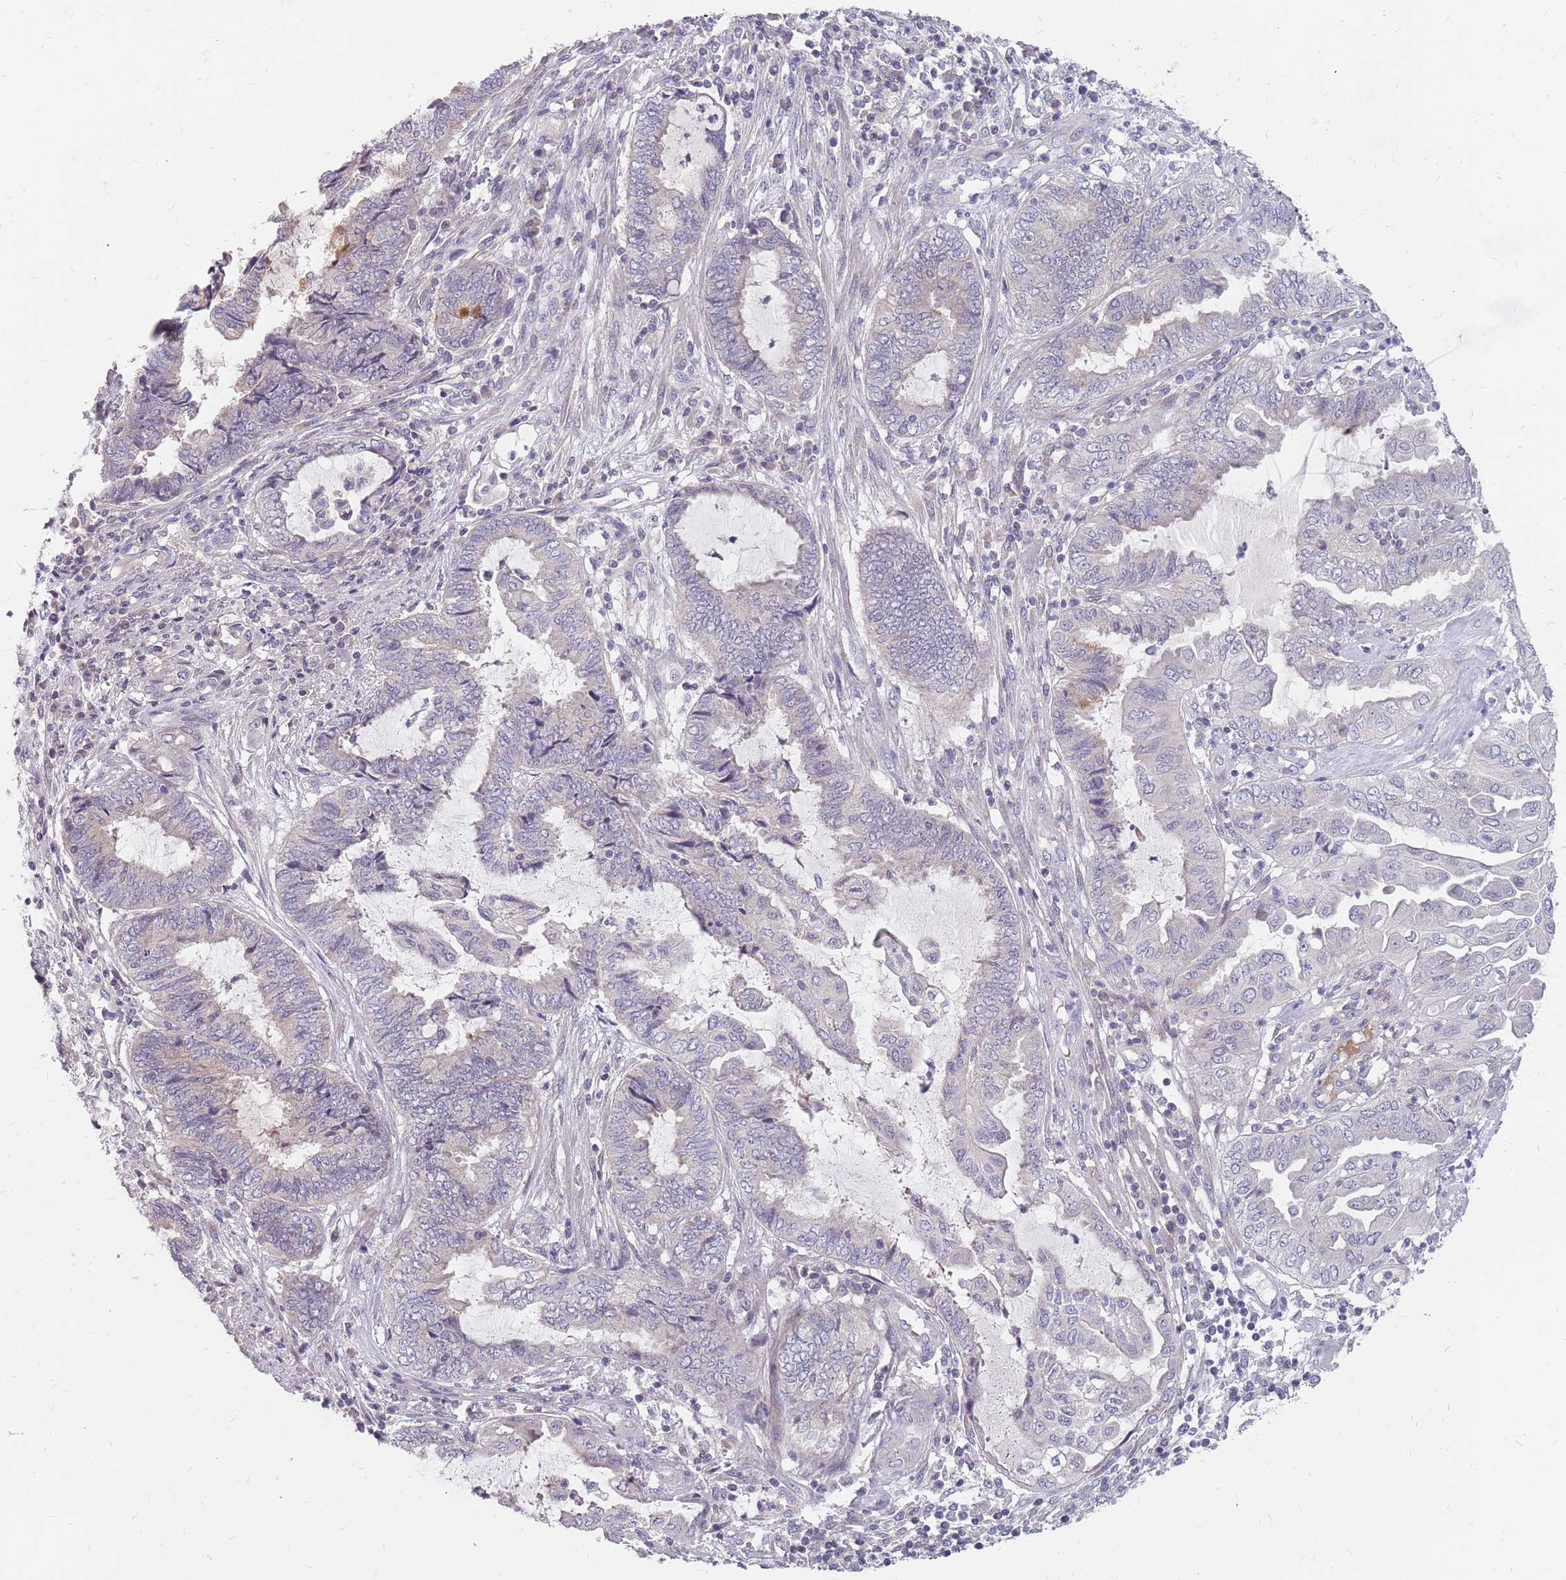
{"staining": {"intensity": "negative", "quantity": "none", "location": "none"}, "tissue": "endometrial cancer", "cell_type": "Tumor cells", "image_type": "cancer", "snomed": [{"axis": "morphology", "description": "Adenocarcinoma, NOS"}, {"axis": "topography", "description": "Uterus"}, {"axis": "topography", "description": "Endometrium"}], "caption": "There is no significant expression in tumor cells of adenocarcinoma (endometrial).", "gene": "CMTR2", "patient": {"sex": "female", "age": 70}}